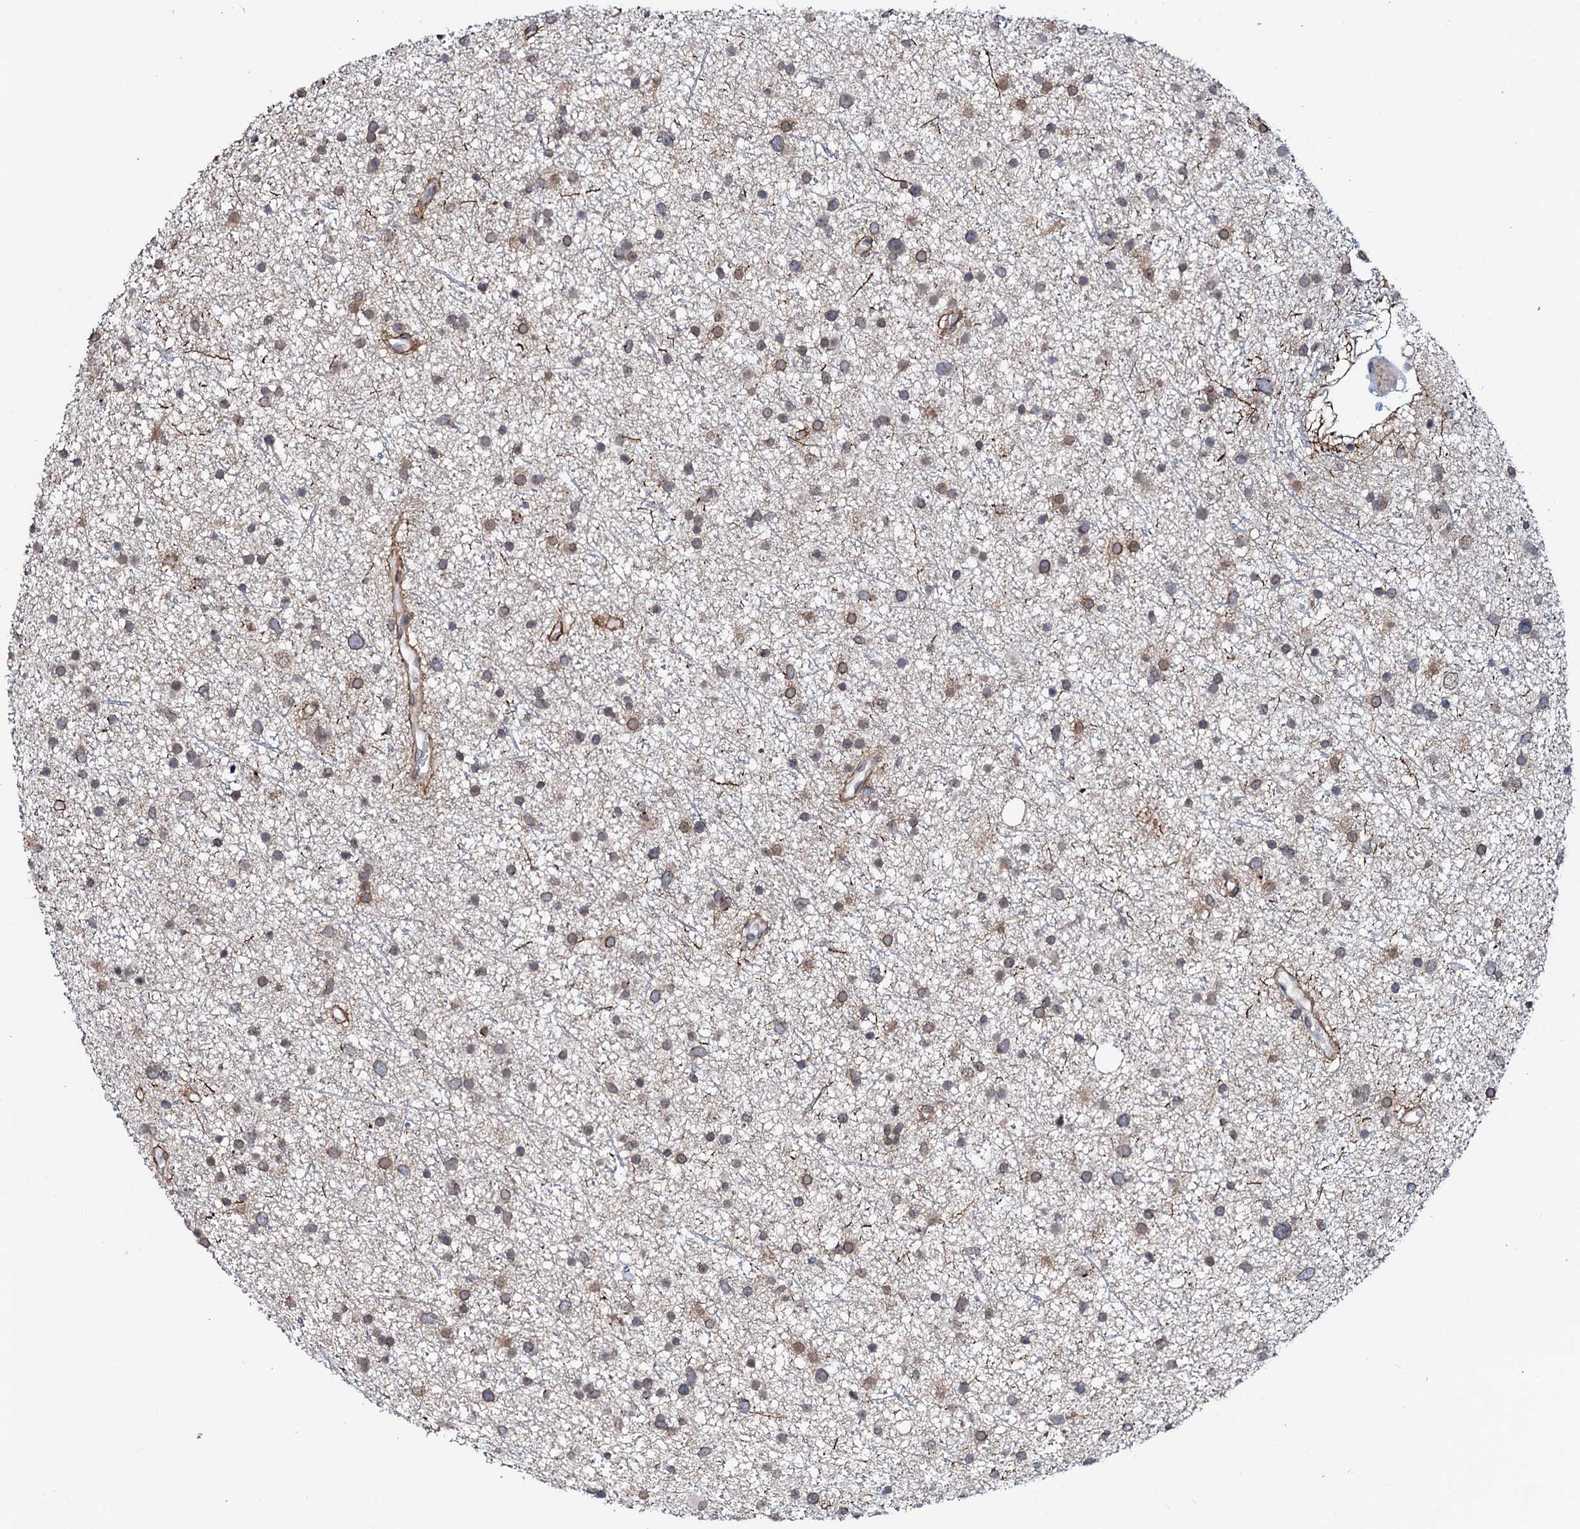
{"staining": {"intensity": "moderate", "quantity": "25%-75%", "location": "cytoplasmic/membranous,nuclear"}, "tissue": "glioma", "cell_type": "Tumor cells", "image_type": "cancer", "snomed": [{"axis": "morphology", "description": "Glioma, malignant, Low grade"}, {"axis": "topography", "description": "Cerebral cortex"}], "caption": "IHC histopathology image of neoplastic tissue: malignant low-grade glioma stained using immunohistochemistry (IHC) demonstrates medium levels of moderate protein expression localized specifically in the cytoplasmic/membranous and nuclear of tumor cells, appearing as a cytoplasmic/membranous and nuclear brown color.", "gene": "SNTA1", "patient": {"sex": "female", "age": 39}}